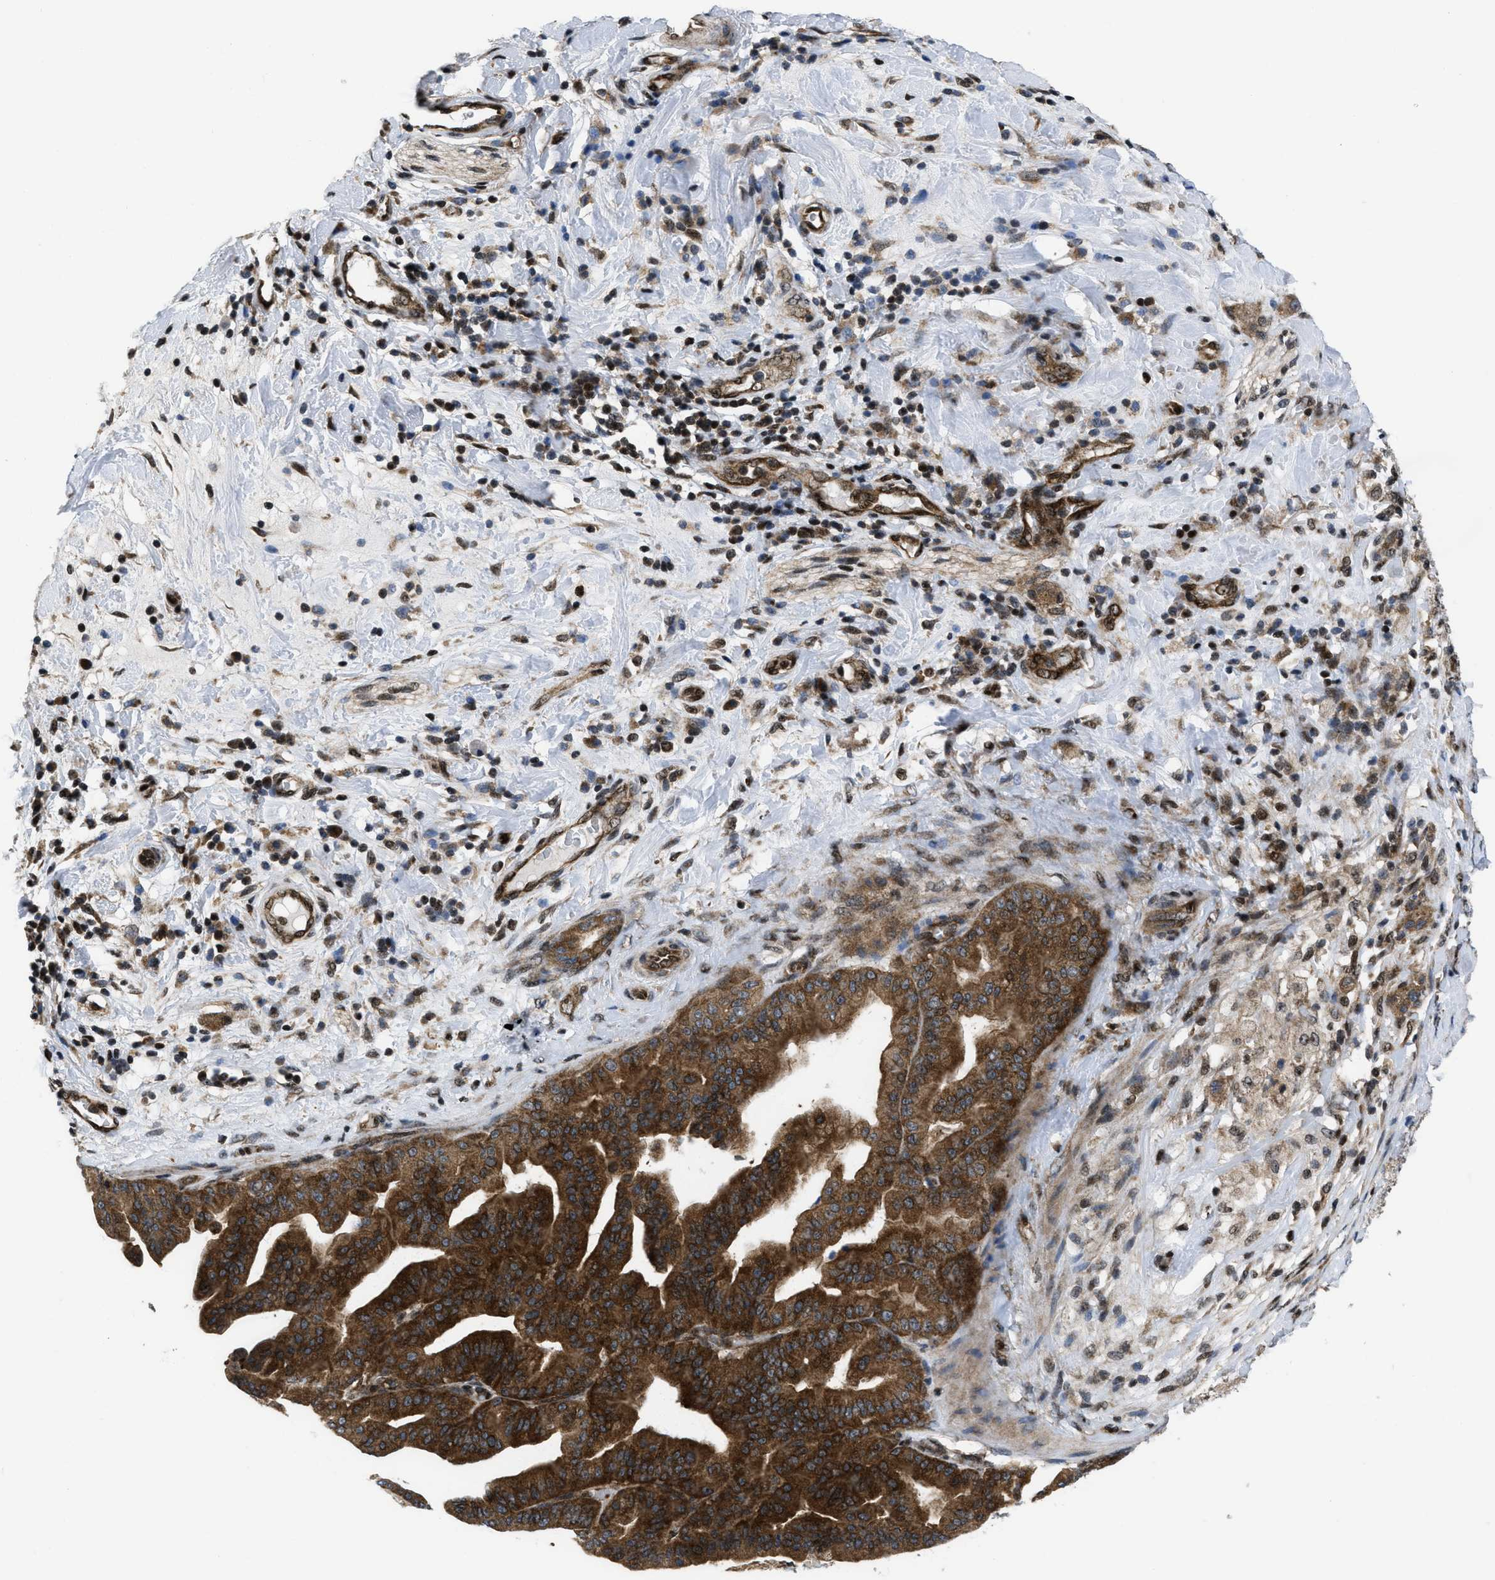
{"staining": {"intensity": "strong", "quantity": ">75%", "location": "cytoplasmic/membranous"}, "tissue": "pancreatic cancer", "cell_type": "Tumor cells", "image_type": "cancer", "snomed": [{"axis": "morphology", "description": "Adenocarcinoma, NOS"}, {"axis": "topography", "description": "Pancreas"}], "caption": "There is high levels of strong cytoplasmic/membranous positivity in tumor cells of pancreatic cancer, as demonstrated by immunohistochemical staining (brown color).", "gene": "PPP2CB", "patient": {"sex": "male", "age": 63}}